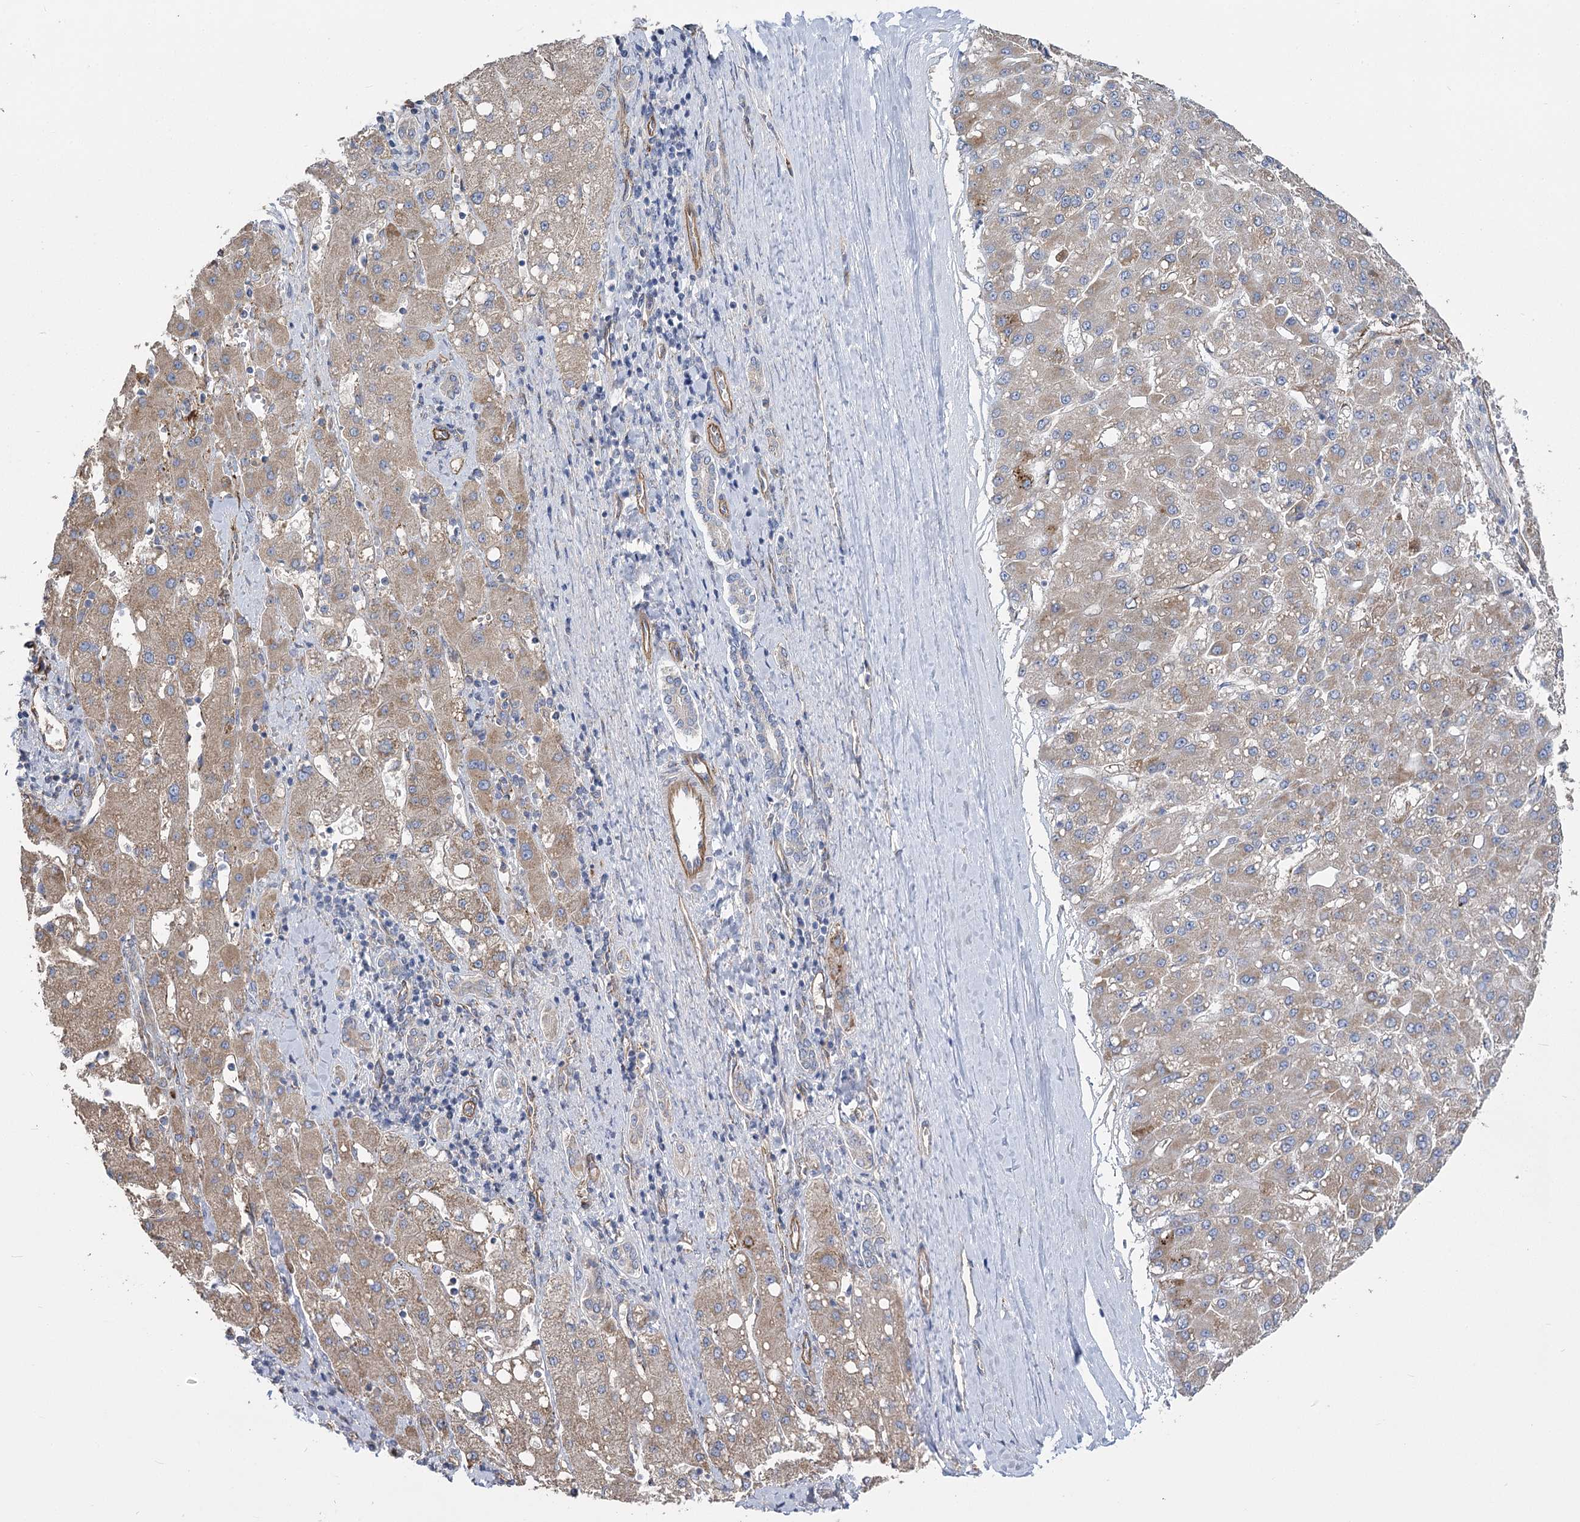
{"staining": {"intensity": "weak", "quantity": "25%-75%", "location": "cytoplasmic/membranous"}, "tissue": "liver cancer", "cell_type": "Tumor cells", "image_type": "cancer", "snomed": [{"axis": "morphology", "description": "Carcinoma, Hepatocellular, NOS"}, {"axis": "topography", "description": "Liver"}], "caption": "Liver cancer (hepatocellular carcinoma) was stained to show a protein in brown. There is low levels of weak cytoplasmic/membranous positivity in about 25%-75% of tumor cells.", "gene": "RMDN2", "patient": {"sex": "male", "age": 67}}